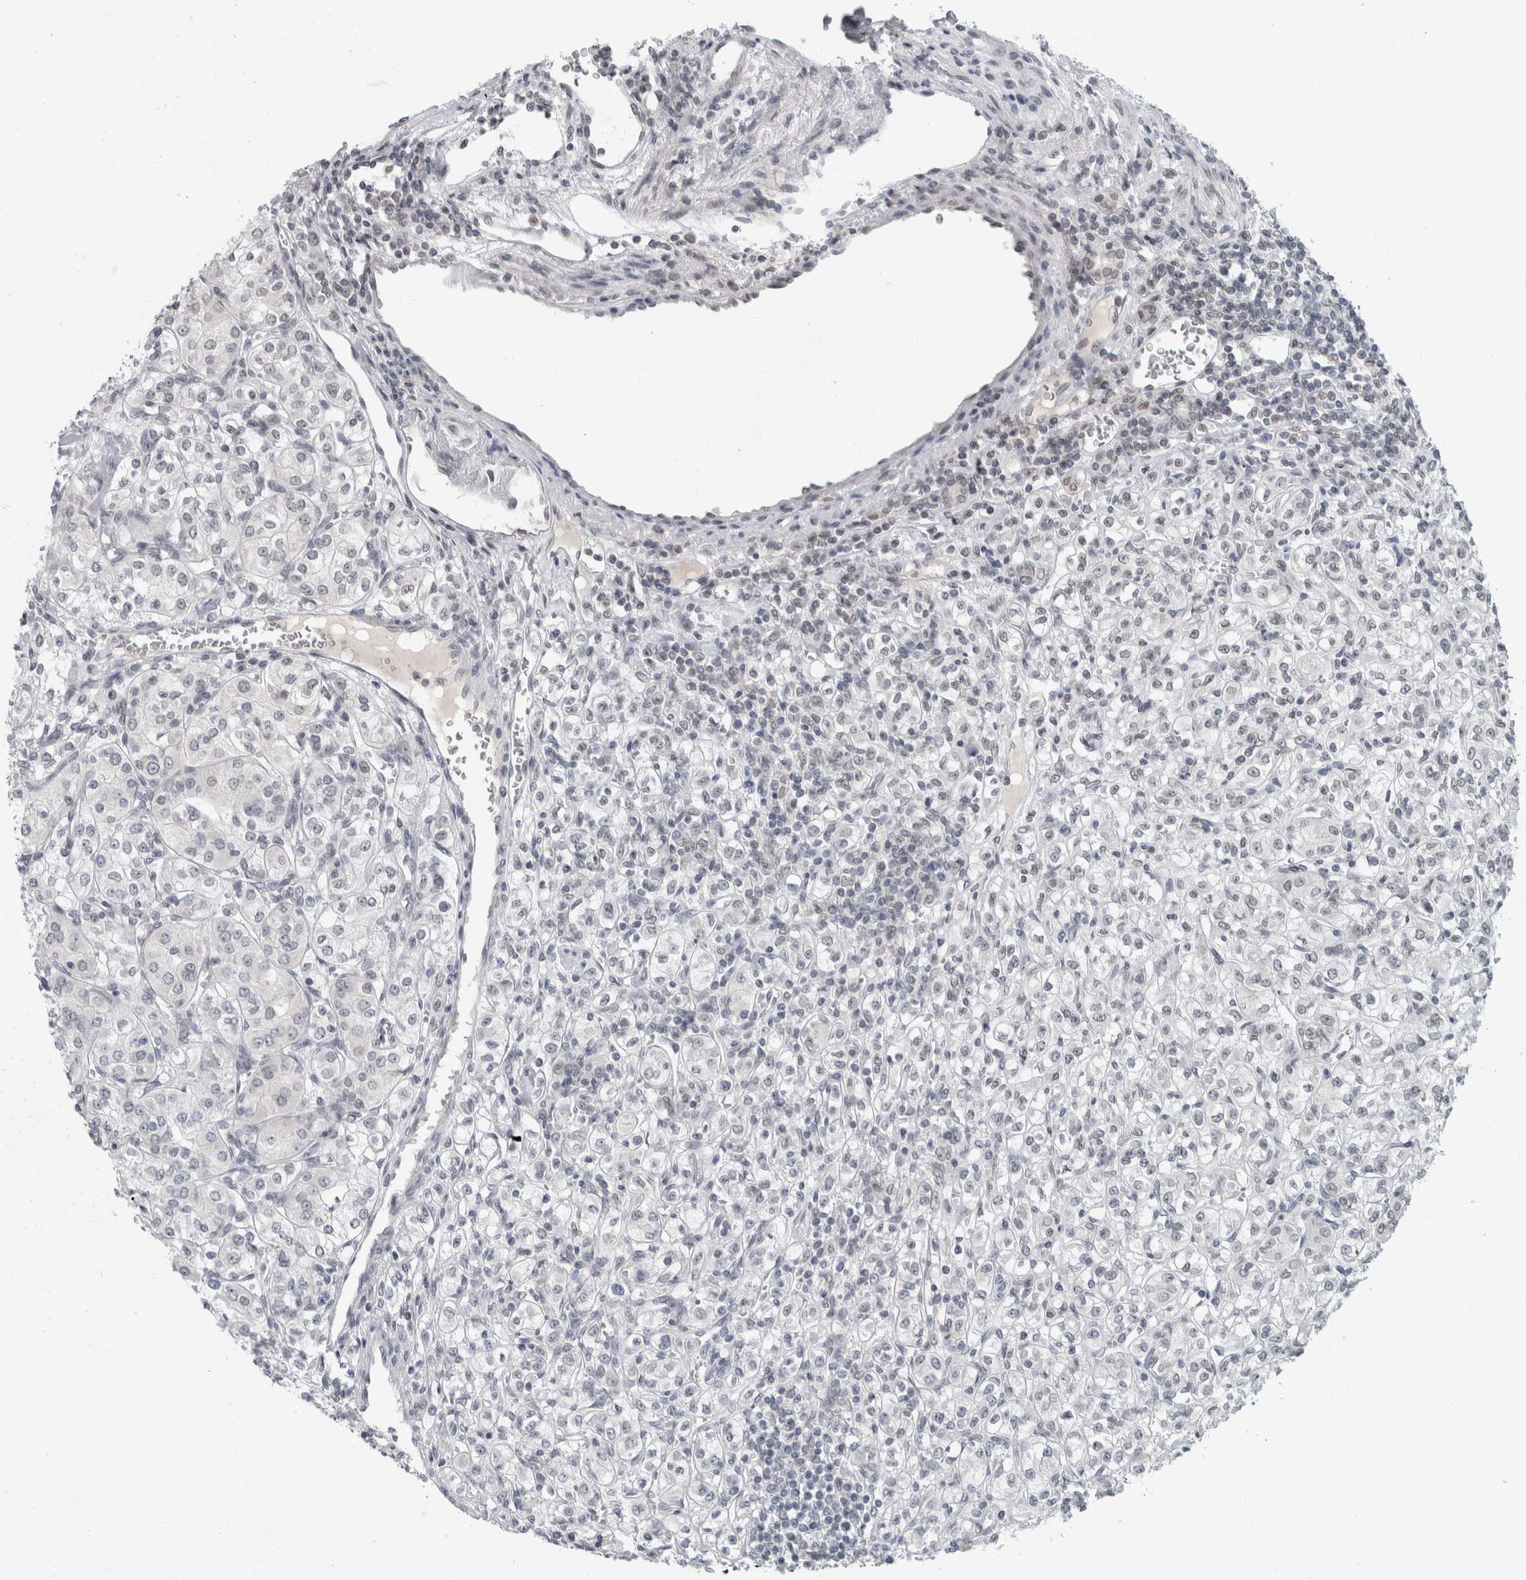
{"staining": {"intensity": "negative", "quantity": "none", "location": "none"}, "tissue": "renal cancer", "cell_type": "Tumor cells", "image_type": "cancer", "snomed": [{"axis": "morphology", "description": "Adenocarcinoma, NOS"}, {"axis": "topography", "description": "Kidney"}], "caption": "Immunohistochemistry micrograph of renal cancer (adenocarcinoma) stained for a protein (brown), which shows no staining in tumor cells. Nuclei are stained in blue.", "gene": "ZNF770", "patient": {"sex": "male", "age": 77}}